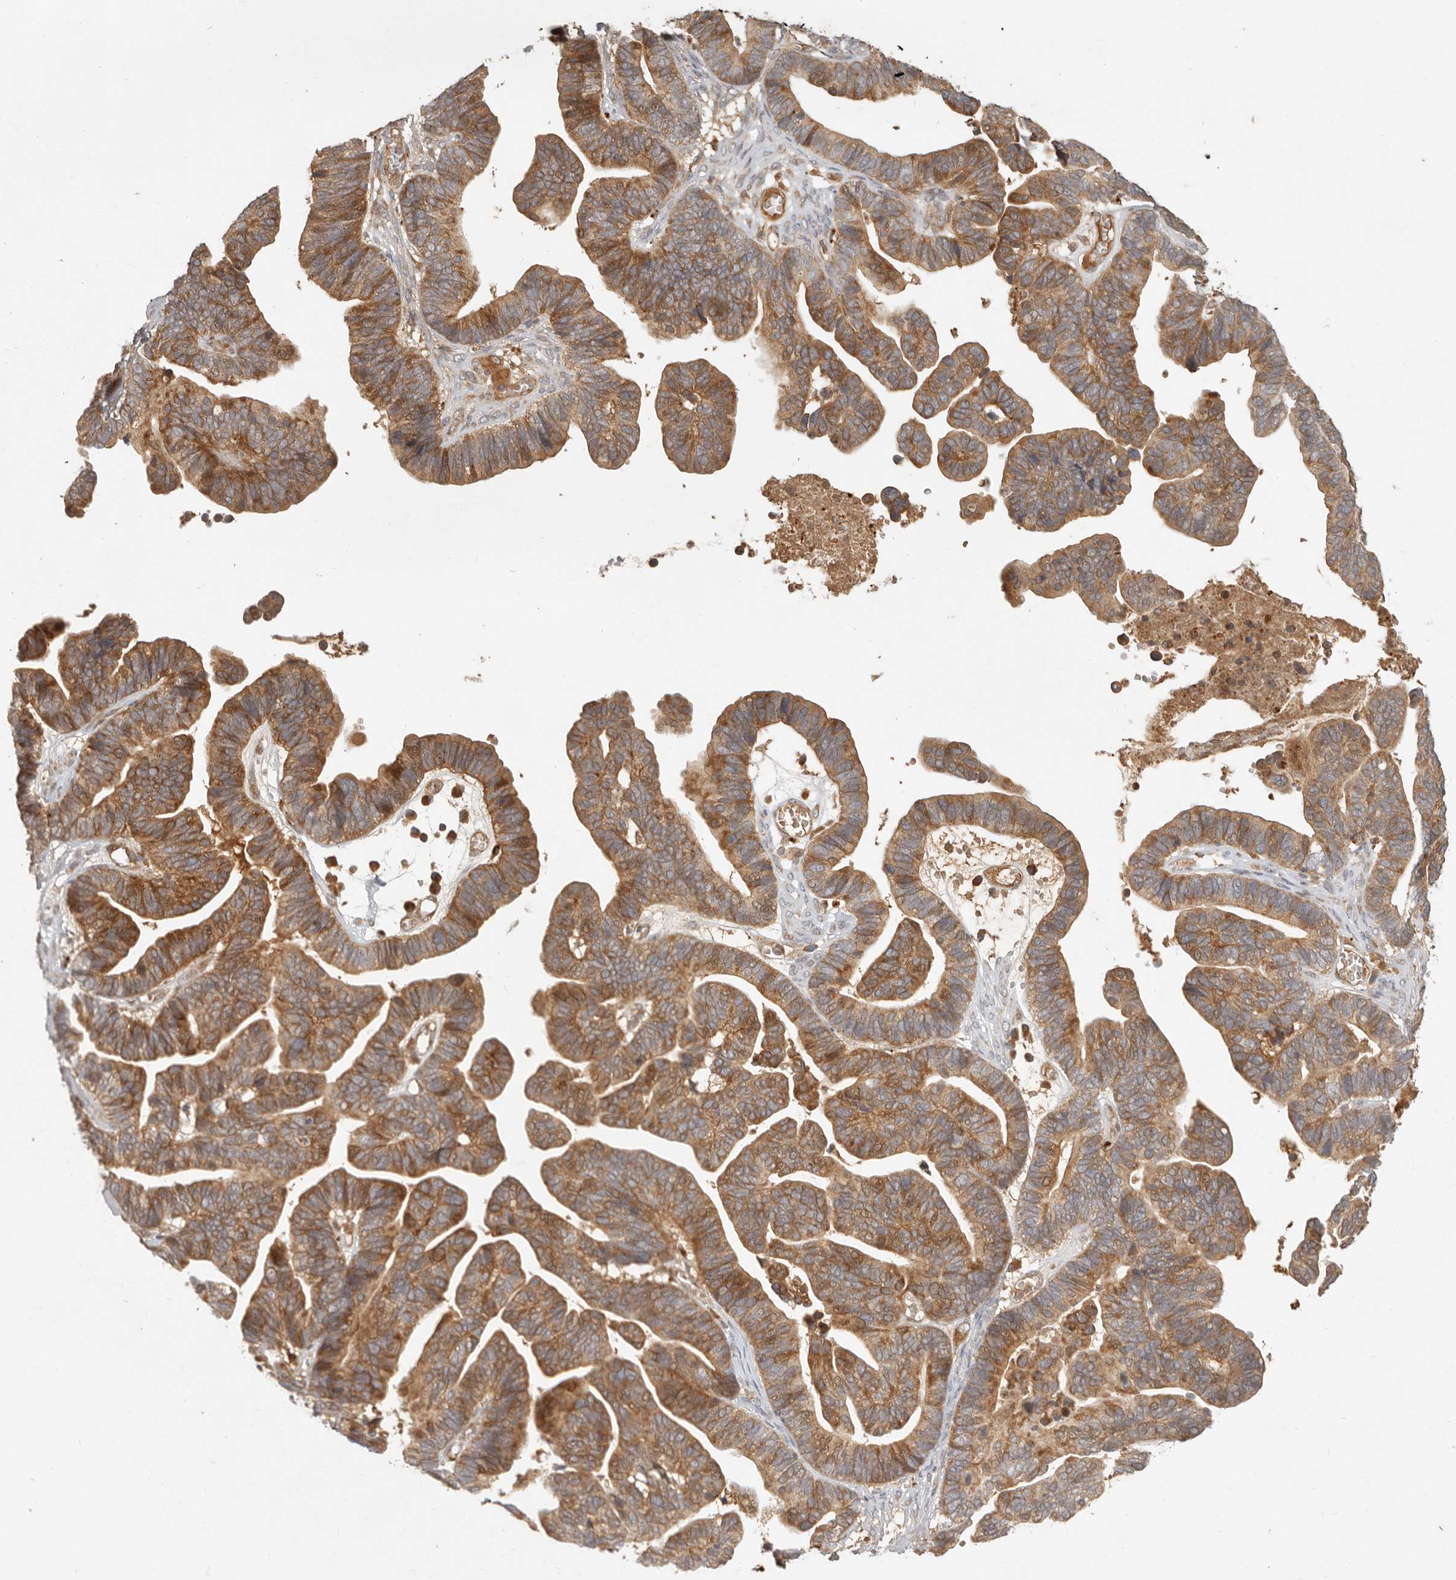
{"staining": {"intensity": "moderate", "quantity": ">75%", "location": "cytoplasmic/membranous"}, "tissue": "ovarian cancer", "cell_type": "Tumor cells", "image_type": "cancer", "snomed": [{"axis": "morphology", "description": "Cystadenocarcinoma, serous, NOS"}, {"axis": "topography", "description": "Ovary"}], "caption": "This histopathology image shows ovarian serous cystadenocarcinoma stained with immunohistochemistry to label a protein in brown. The cytoplasmic/membranous of tumor cells show moderate positivity for the protein. Nuclei are counter-stained blue.", "gene": "ANKRD61", "patient": {"sex": "female", "age": 56}}